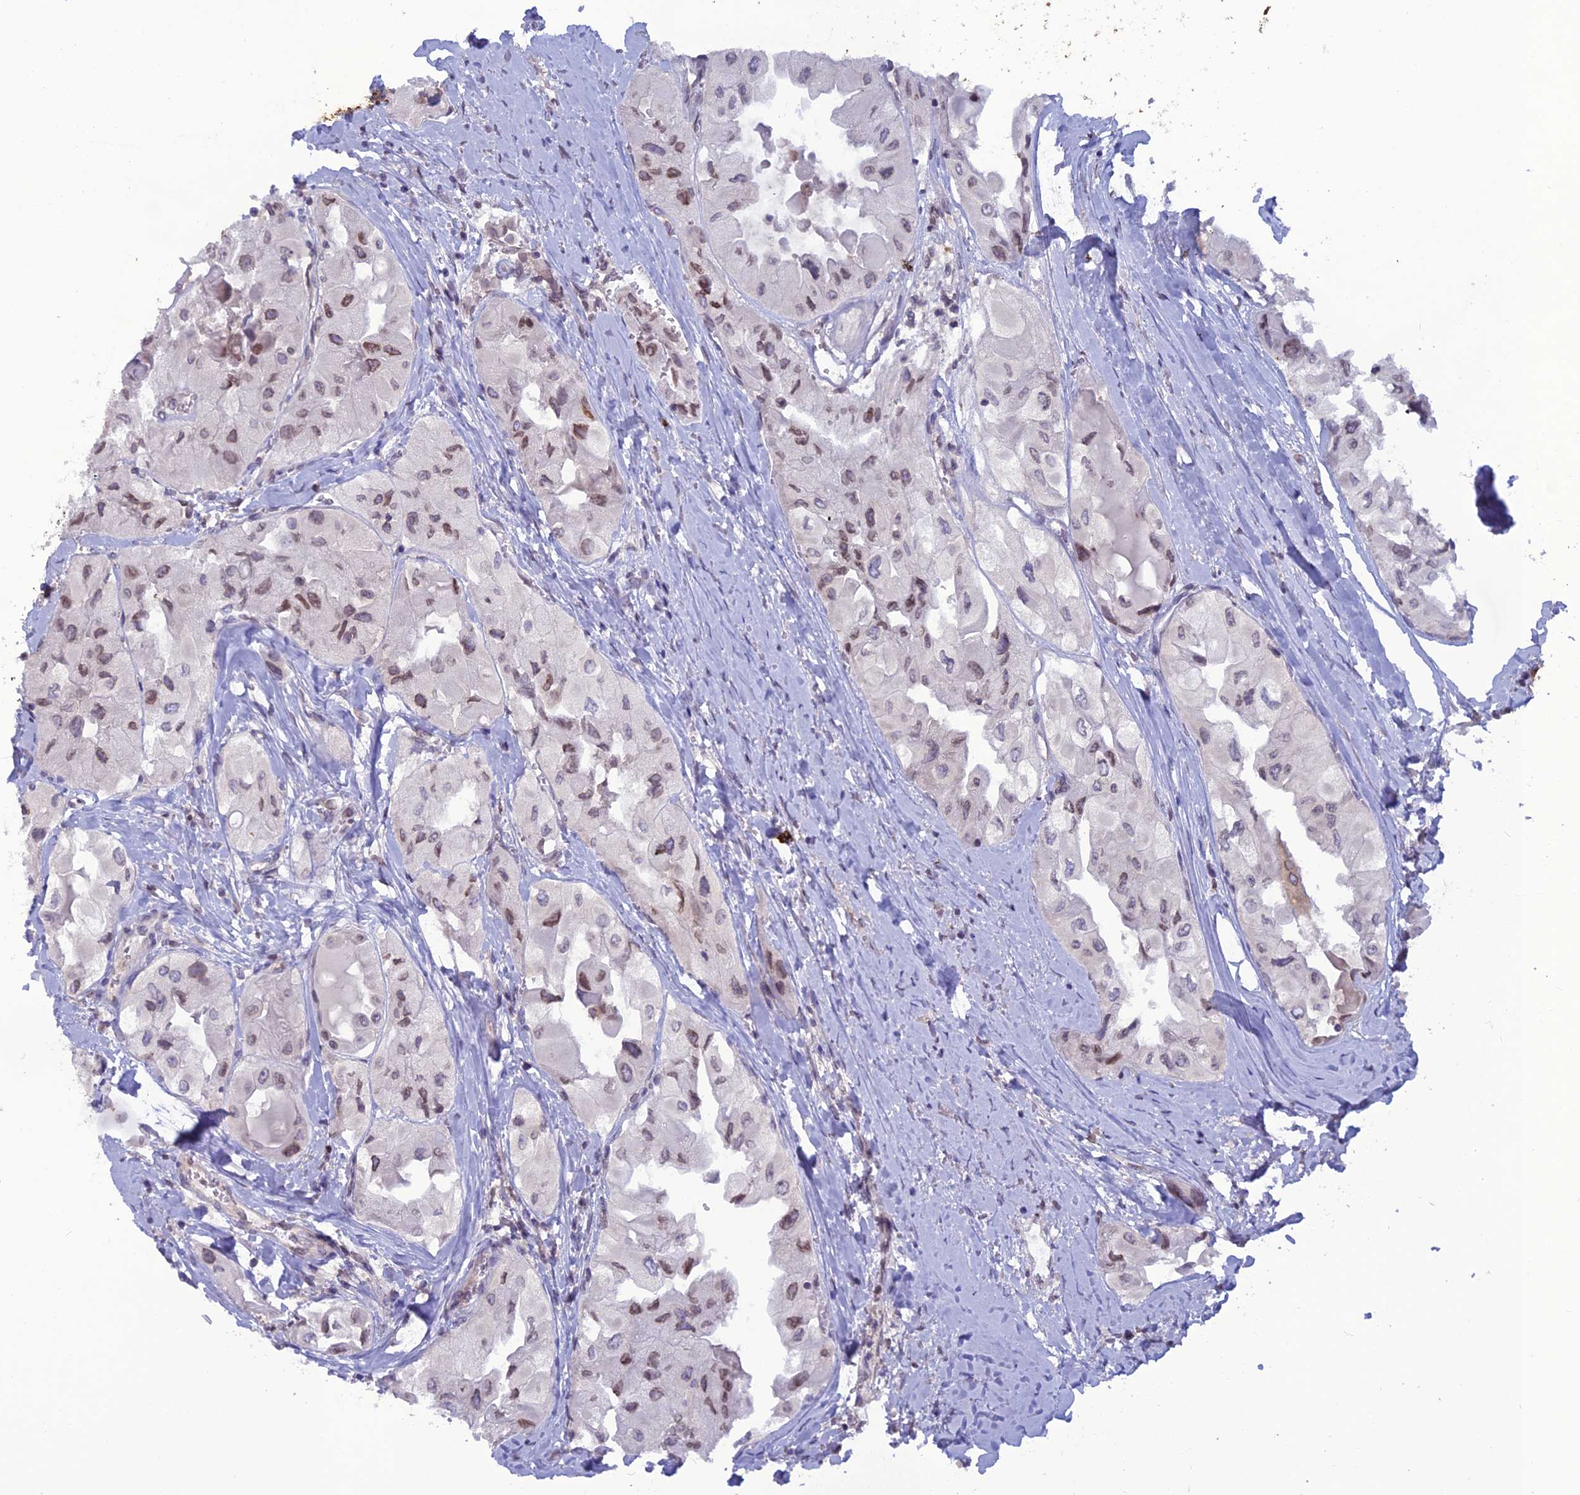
{"staining": {"intensity": "weak", "quantity": "25%-75%", "location": "nuclear"}, "tissue": "thyroid cancer", "cell_type": "Tumor cells", "image_type": "cancer", "snomed": [{"axis": "morphology", "description": "Normal tissue, NOS"}, {"axis": "morphology", "description": "Papillary adenocarcinoma, NOS"}, {"axis": "topography", "description": "Thyroid gland"}], "caption": "Protein staining of thyroid cancer tissue displays weak nuclear positivity in approximately 25%-75% of tumor cells.", "gene": "WDR46", "patient": {"sex": "female", "age": 59}}